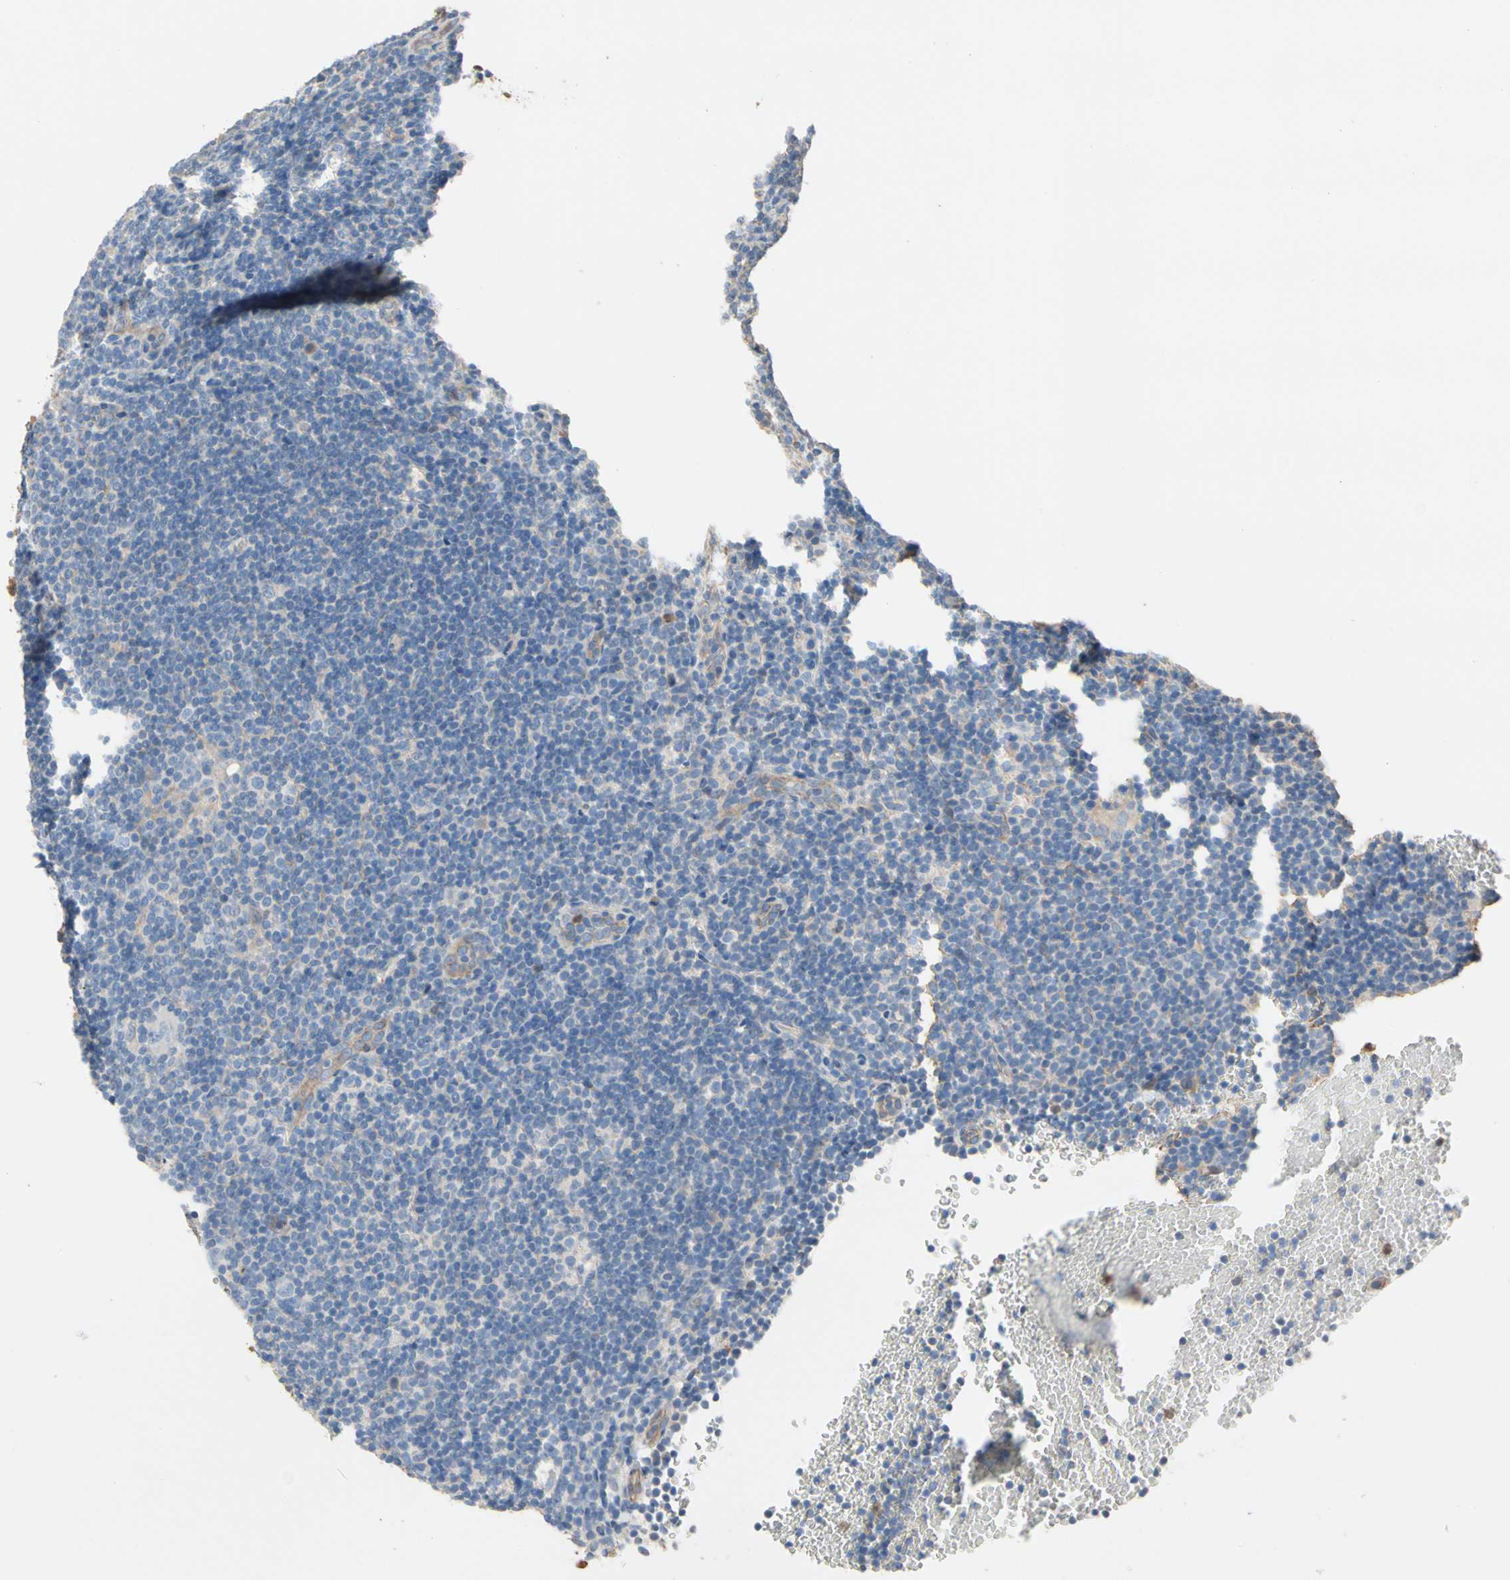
{"staining": {"intensity": "weak", "quantity": "<25%", "location": "cytoplasmic/membranous"}, "tissue": "lymphoma", "cell_type": "Tumor cells", "image_type": "cancer", "snomed": [{"axis": "morphology", "description": "Hodgkin's disease, NOS"}, {"axis": "topography", "description": "Lymph node"}], "caption": "Tumor cells are negative for brown protein staining in lymphoma.", "gene": "BBOX1", "patient": {"sex": "female", "age": 57}}